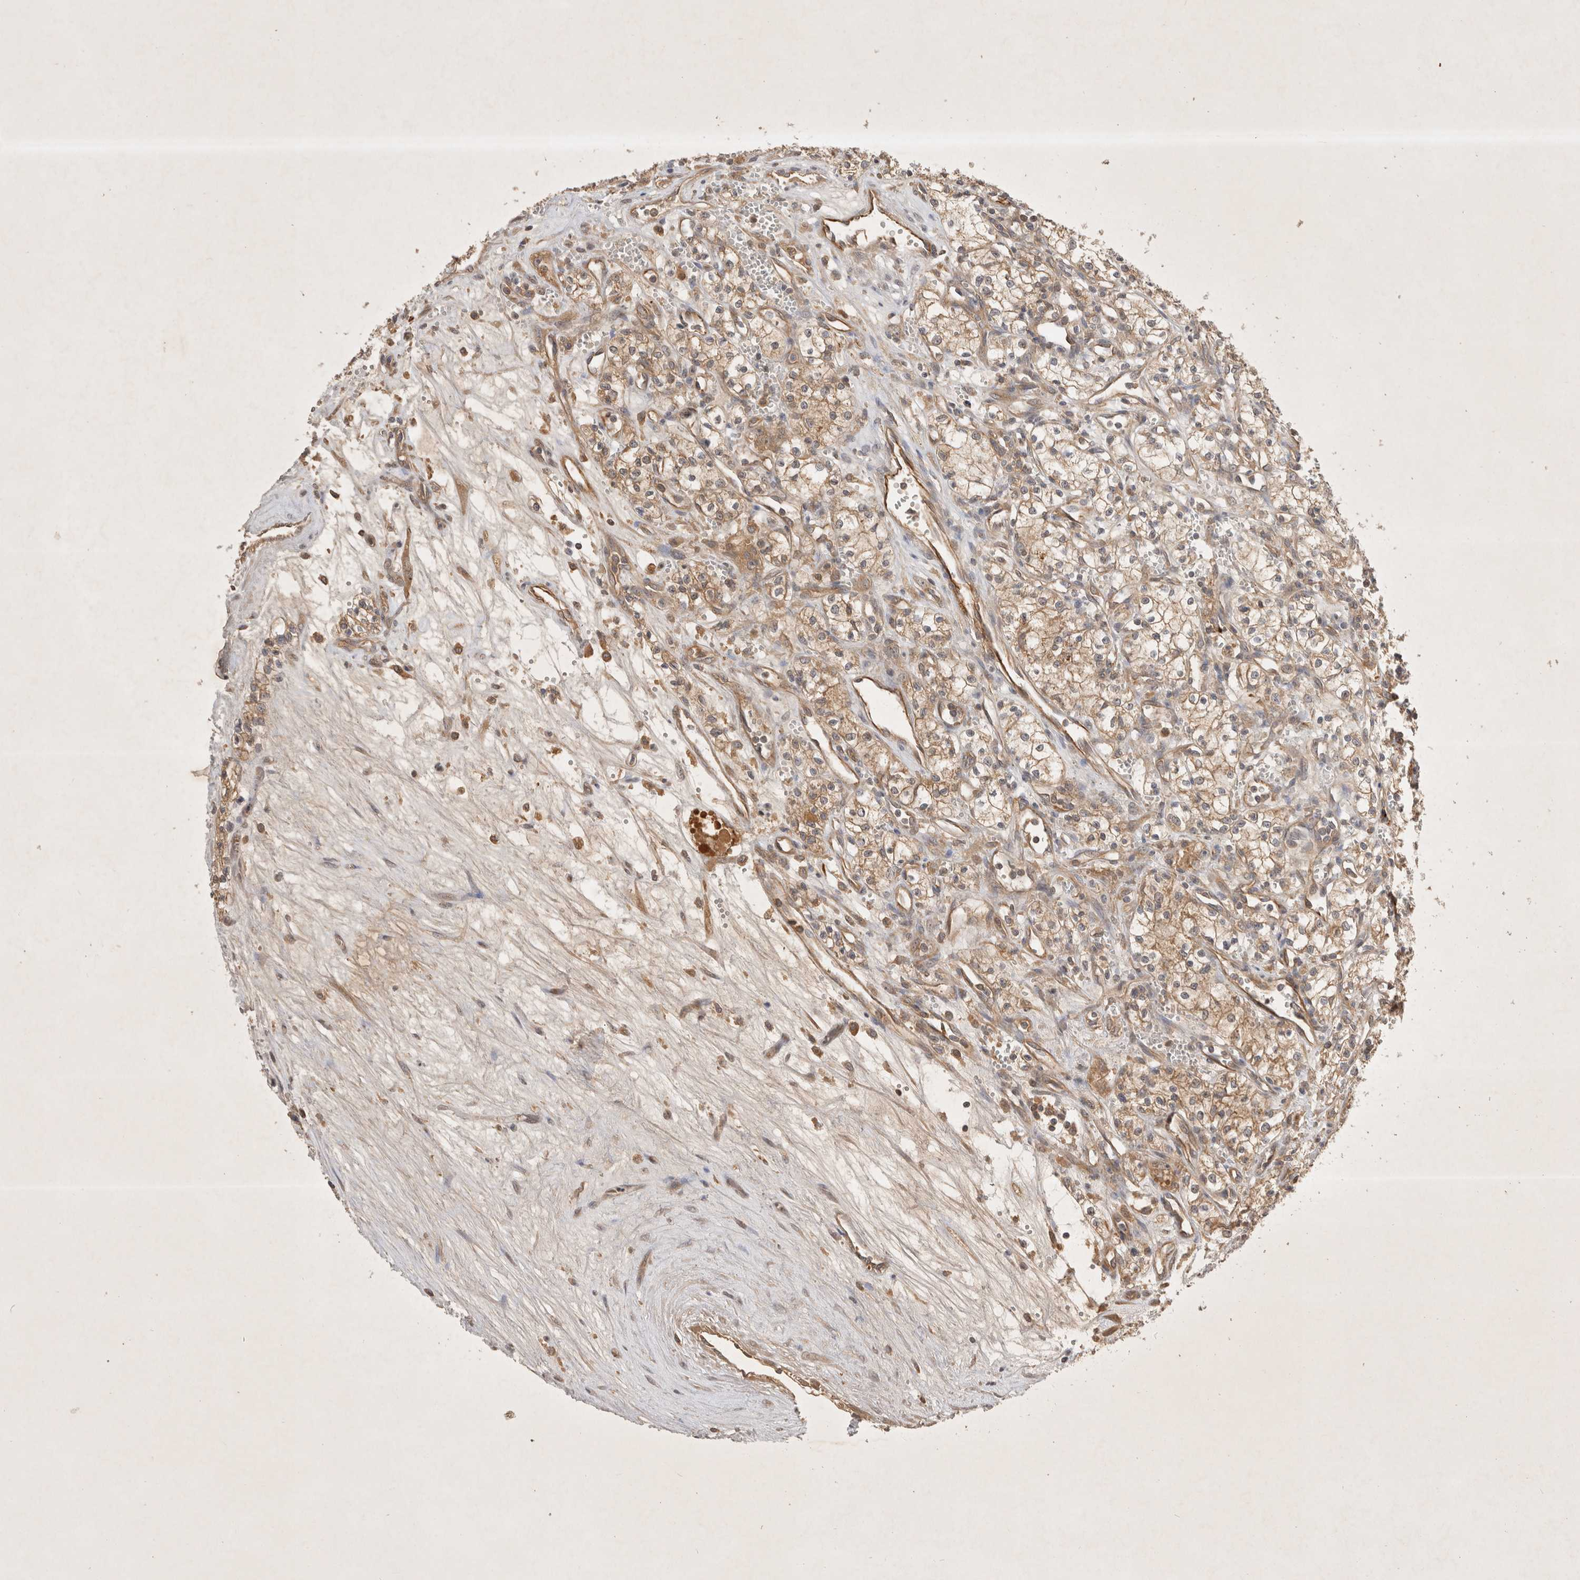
{"staining": {"intensity": "moderate", "quantity": ">75%", "location": "cytoplasmic/membranous"}, "tissue": "renal cancer", "cell_type": "Tumor cells", "image_type": "cancer", "snomed": [{"axis": "morphology", "description": "Adenocarcinoma, NOS"}, {"axis": "topography", "description": "Kidney"}], "caption": "A medium amount of moderate cytoplasmic/membranous staining is present in about >75% of tumor cells in renal cancer tissue.", "gene": "YES1", "patient": {"sex": "male", "age": 59}}